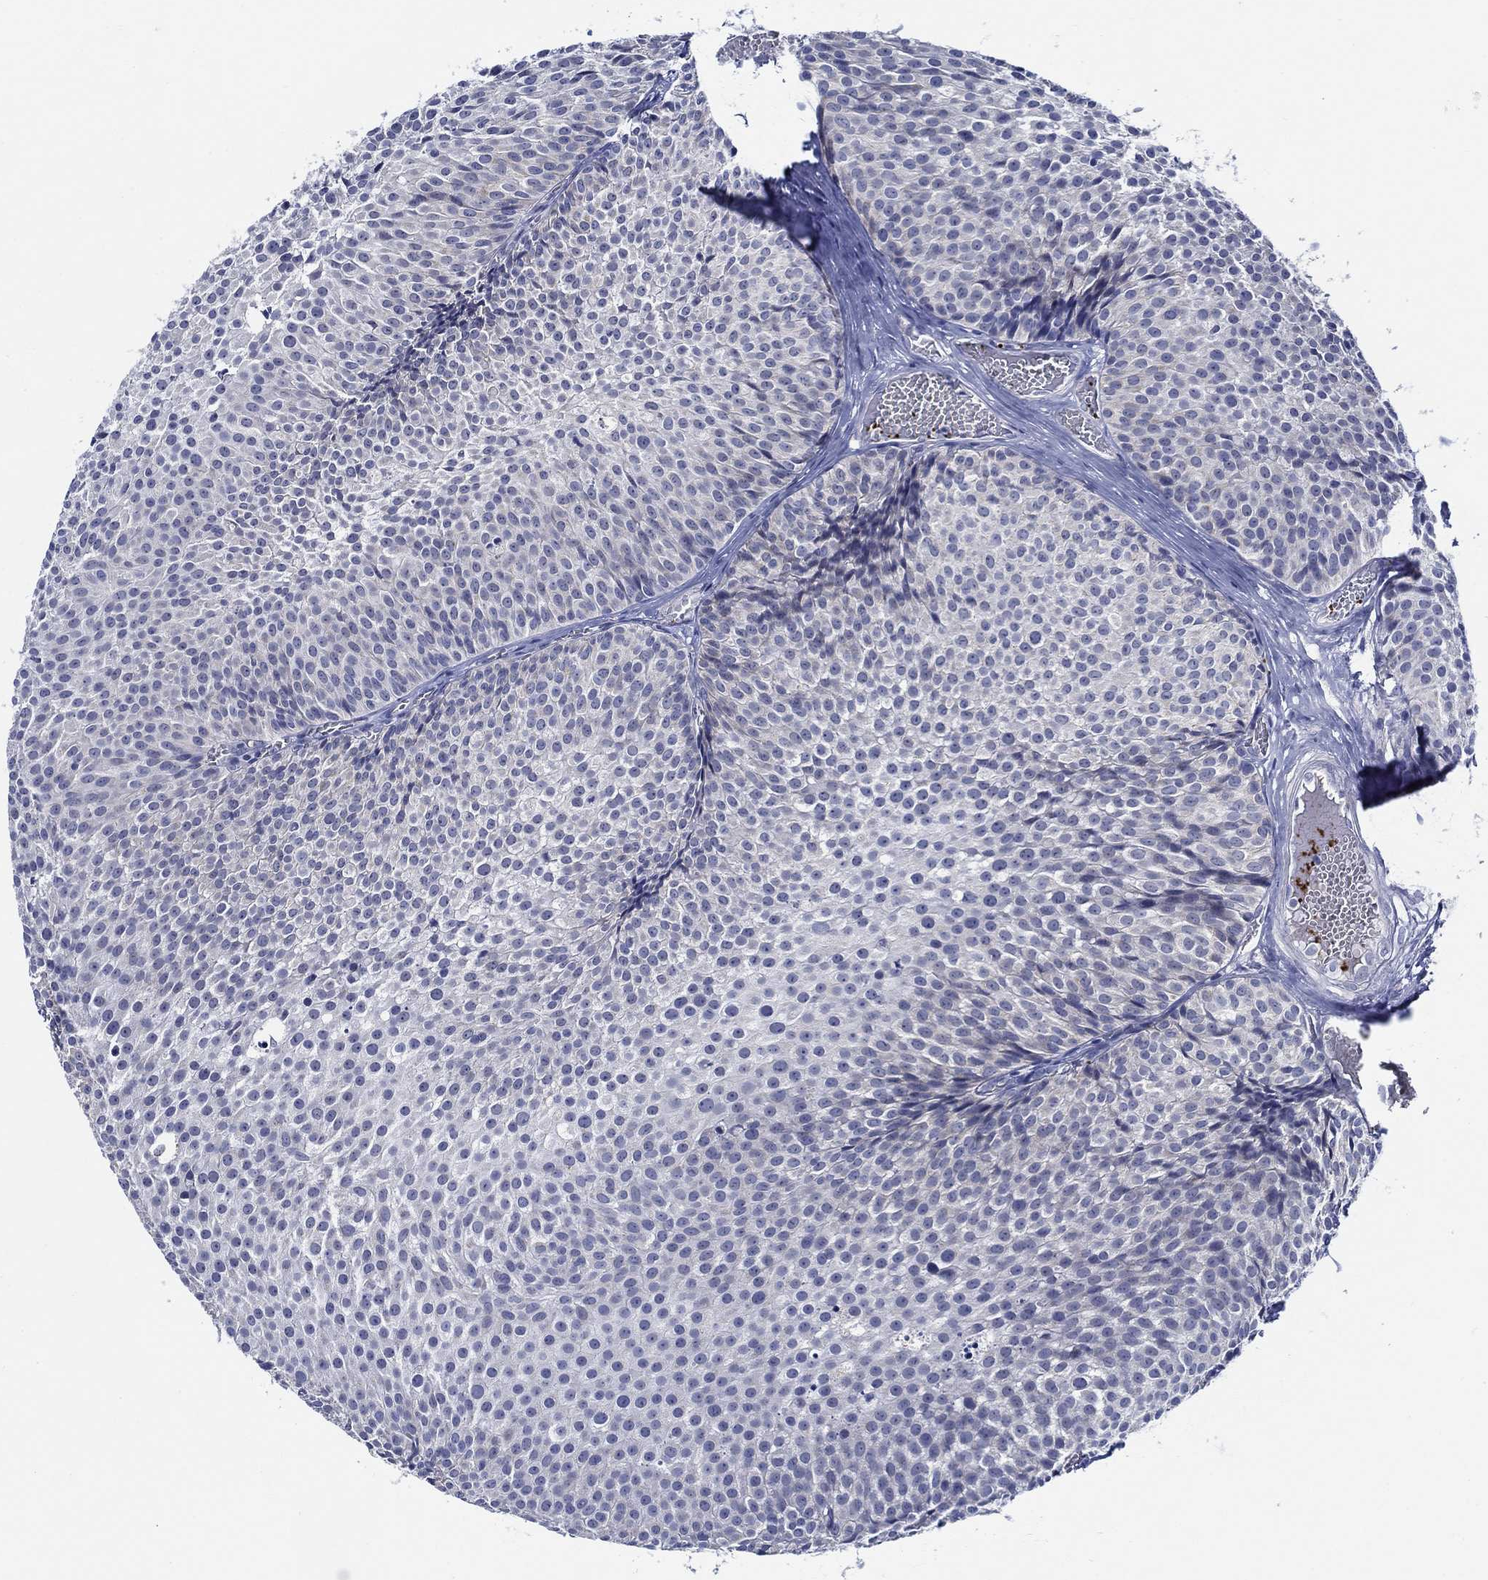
{"staining": {"intensity": "negative", "quantity": "none", "location": "none"}, "tissue": "urothelial cancer", "cell_type": "Tumor cells", "image_type": "cancer", "snomed": [{"axis": "morphology", "description": "Urothelial carcinoma, Low grade"}, {"axis": "topography", "description": "Urinary bladder"}], "caption": "Tumor cells are negative for protein expression in human low-grade urothelial carcinoma.", "gene": "ALOX12", "patient": {"sex": "male", "age": 63}}